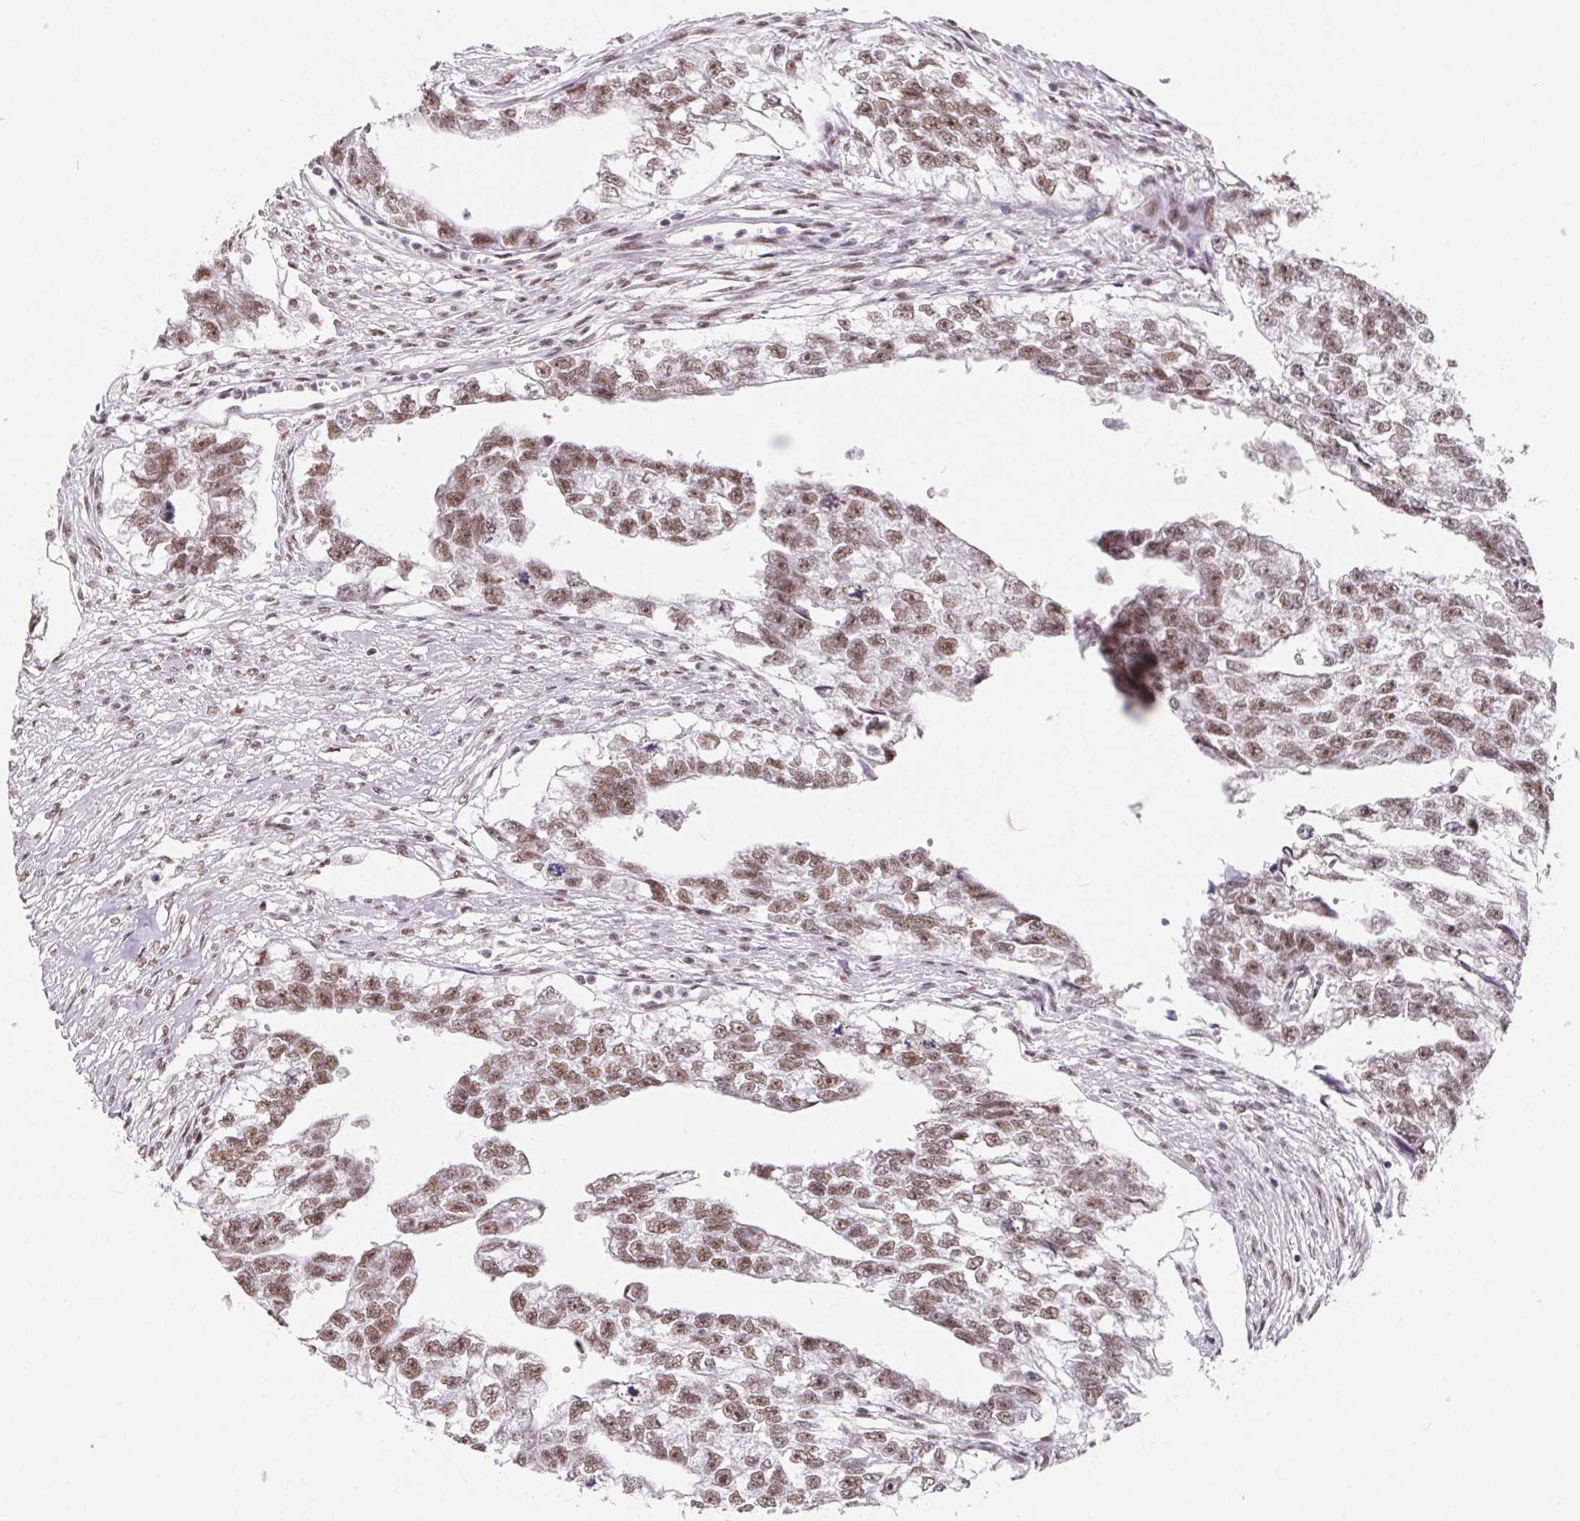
{"staining": {"intensity": "moderate", "quantity": "25%-75%", "location": "nuclear"}, "tissue": "testis cancer", "cell_type": "Tumor cells", "image_type": "cancer", "snomed": [{"axis": "morphology", "description": "Carcinoma, Embryonal, NOS"}, {"axis": "morphology", "description": "Teratoma, malignant, NOS"}, {"axis": "topography", "description": "Testis"}], "caption": "Protein expression analysis of testis cancer reveals moderate nuclear positivity in approximately 25%-75% of tumor cells.", "gene": "TCERG1", "patient": {"sex": "male", "age": 44}}